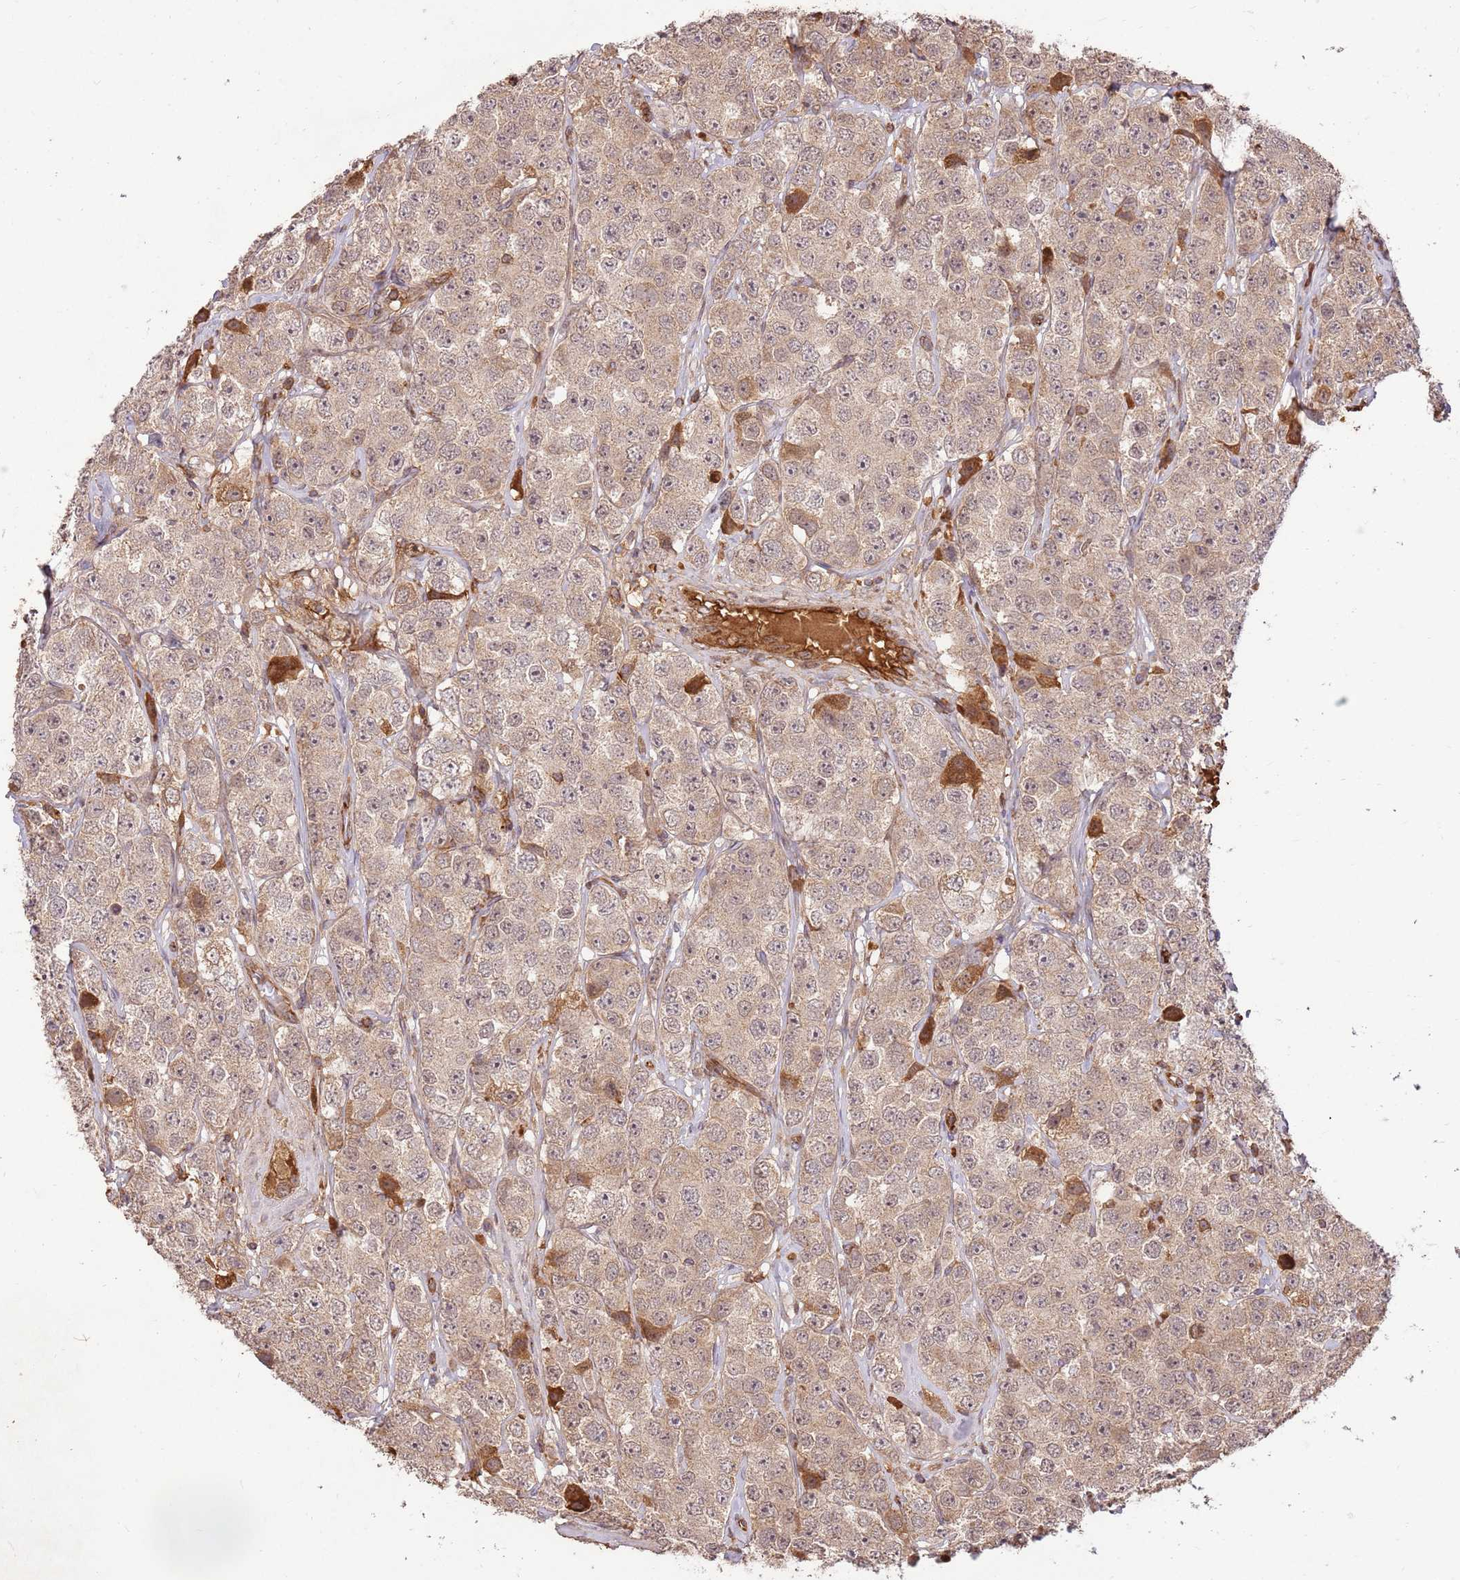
{"staining": {"intensity": "moderate", "quantity": ">75%", "location": "cytoplasmic/membranous"}, "tissue": "testis cancer", "cell_type": "Tumor cells", "image_type": "cancer", "snomed": [{"axis": "morphology", "description": "Seminoma, NOS"}, {"axis": "topography", "description": "Testis"}], "caption": "Immunohistochemical staining of seminoma (testis) displays medium levels of moderate cytoplasmic/membranous protein positivity in approximately >75% of tumor cells. The staining was performed using DAB to visualize the protein expression in brown, while the nuclei were stained in blue with hematoxylin (Magnification: 20x).", "gene": "KATNAL2", "patient": {"sex": "male", "age": 28}}